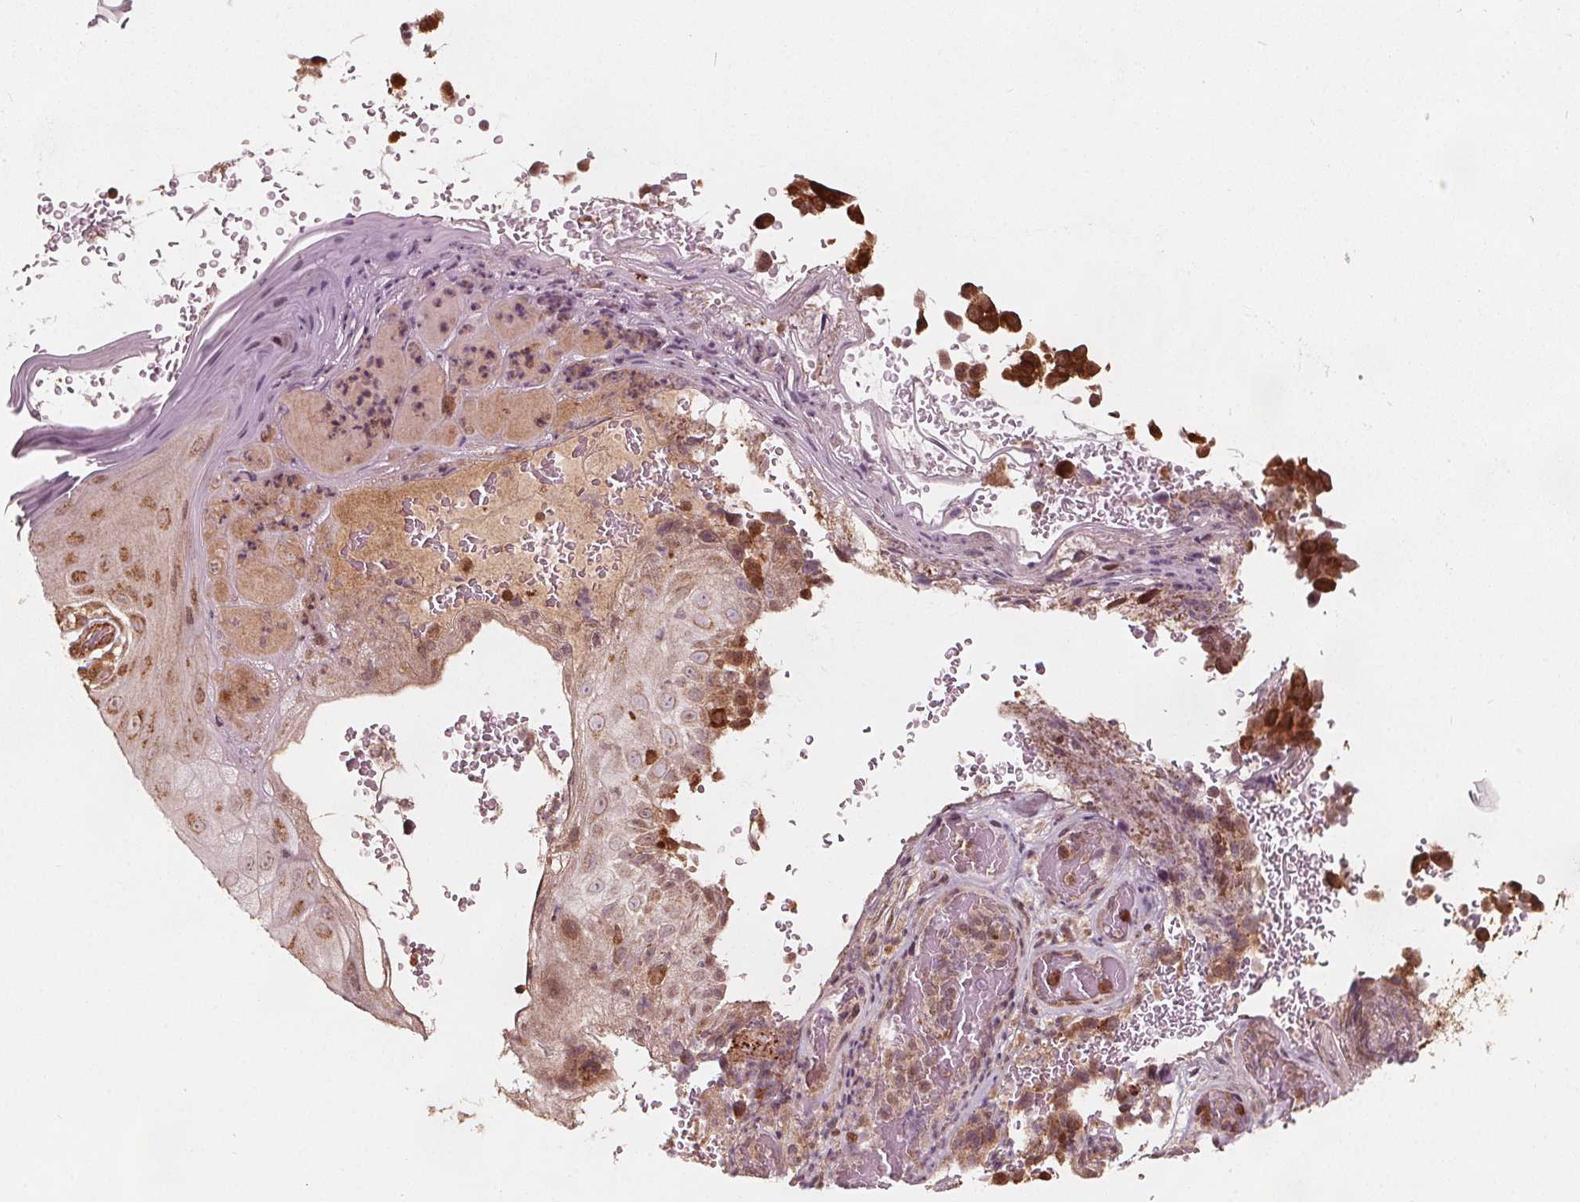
{"staining": {"intensity": "weak", "quantity": ">75%", "location": "cytoplasmic/membranous"}, "tissue": "melanoma", "cell_type": "Tumor cells", "image_type": "cancer", "snomed": [{"axis": "morphology", "description": "Malignant melanoma, NOS"}, {"axis": "topography", "description": "Skin"}], "caption": "Brown immunohistochemical staining in human malignant melanoma displays weak cytoplasmic/membranous staining in approximately >75% of tumor cells.", "gene": "AIP", "patient": {"sex": "male", "age": 85}}